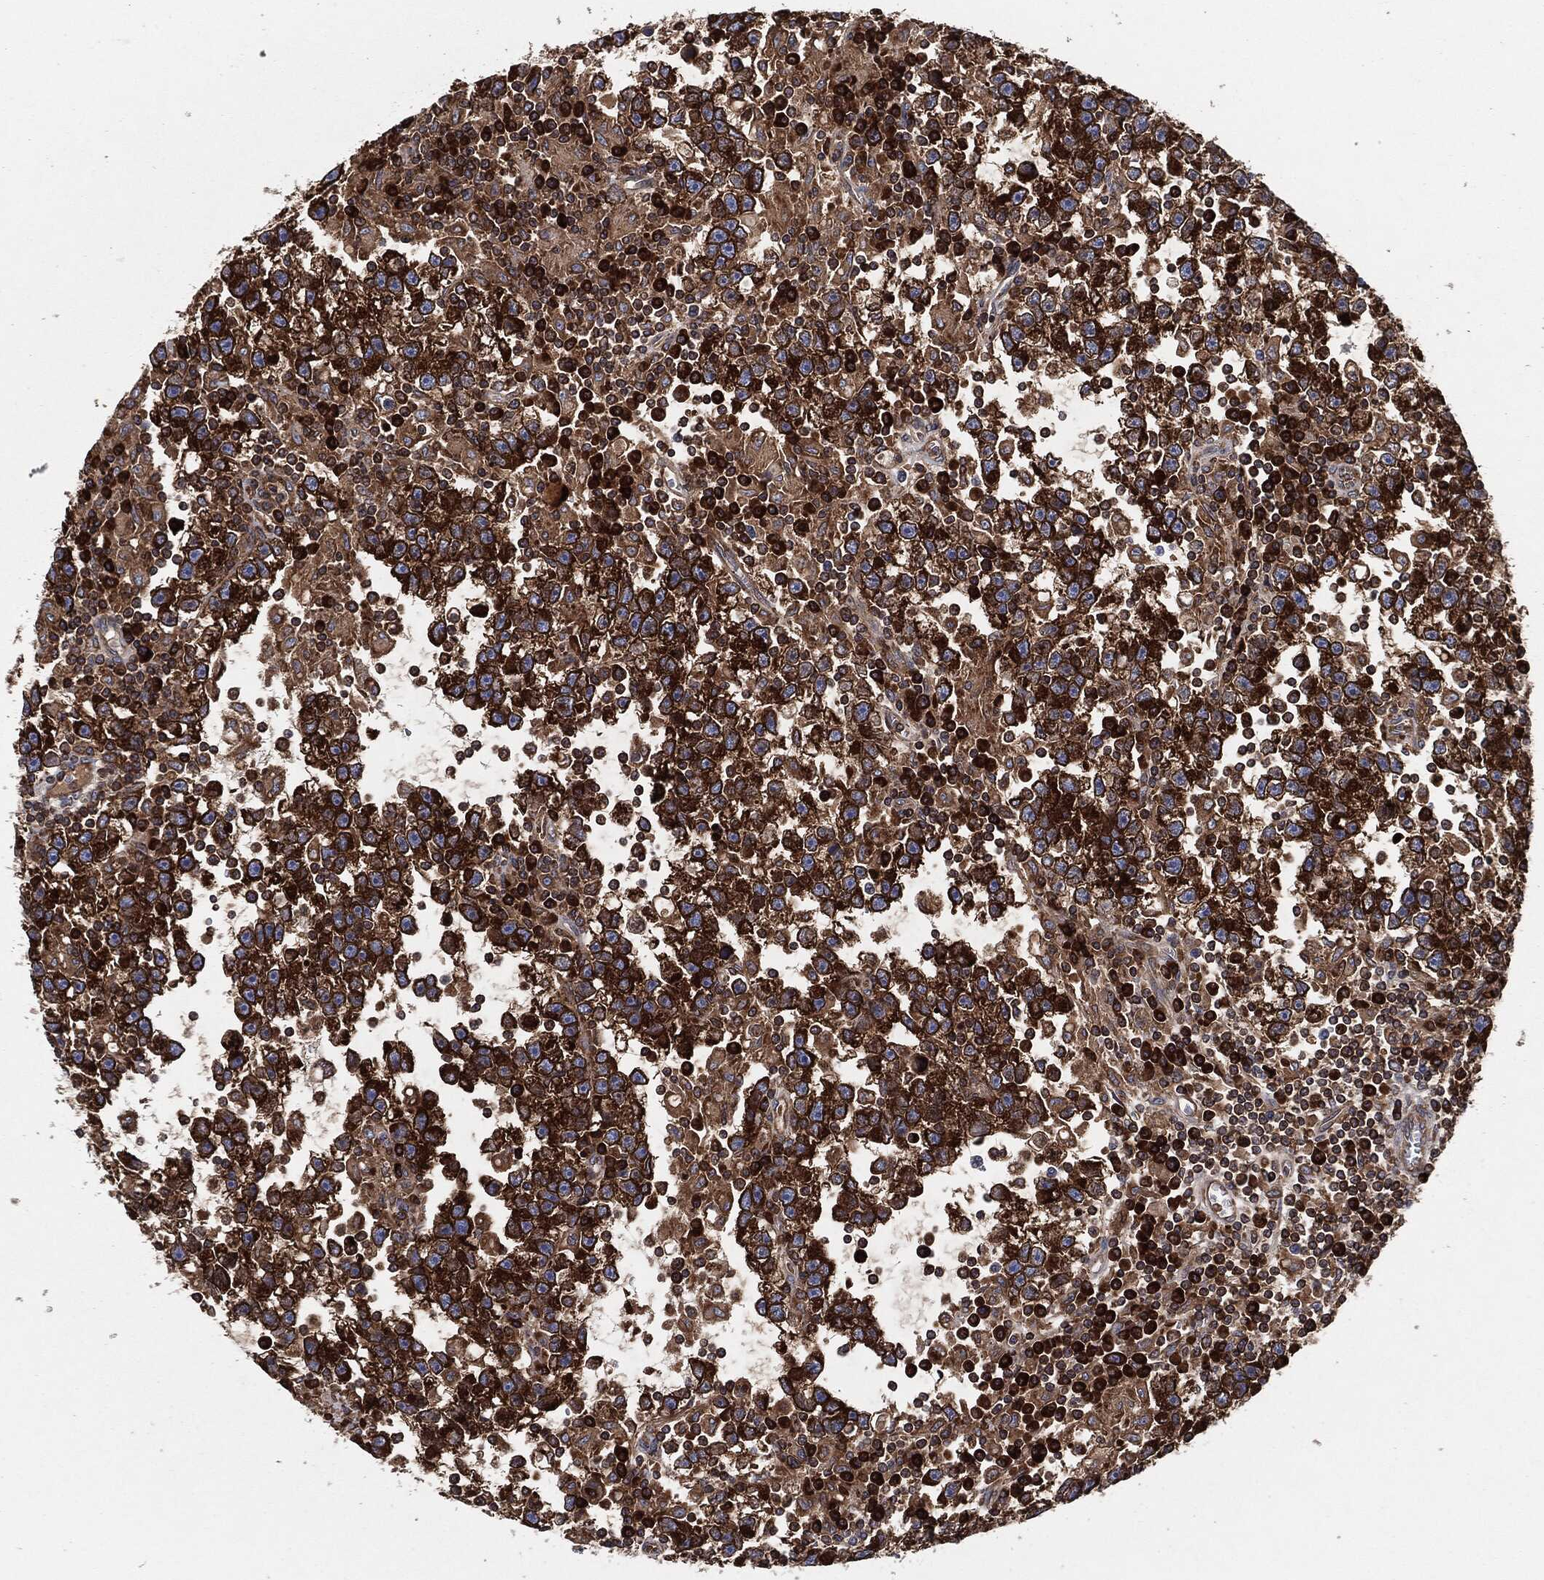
{"staining": {"intensity": "strong", "quantity": ">75%", "location": "cytoplasmic/membranous"}, "tissue": "testis cancer", "cell_type": "Tumor cells", "image_type": "cancer", "snomed": [{"axis": "morphology", "description": "Seminoma, NOS"}, {"axis": "topography", "description": "Testis"}], "caption": "A histopathology image of testis cancer (seminoma) stained for a protein exhibits strong cytoplasmic/membranous brown staining in tumor cells. (IHC, brightfield microscopy, high magnification).", "gene": "EIF2S2", "patient": {"sex": "male", "age": 47}}